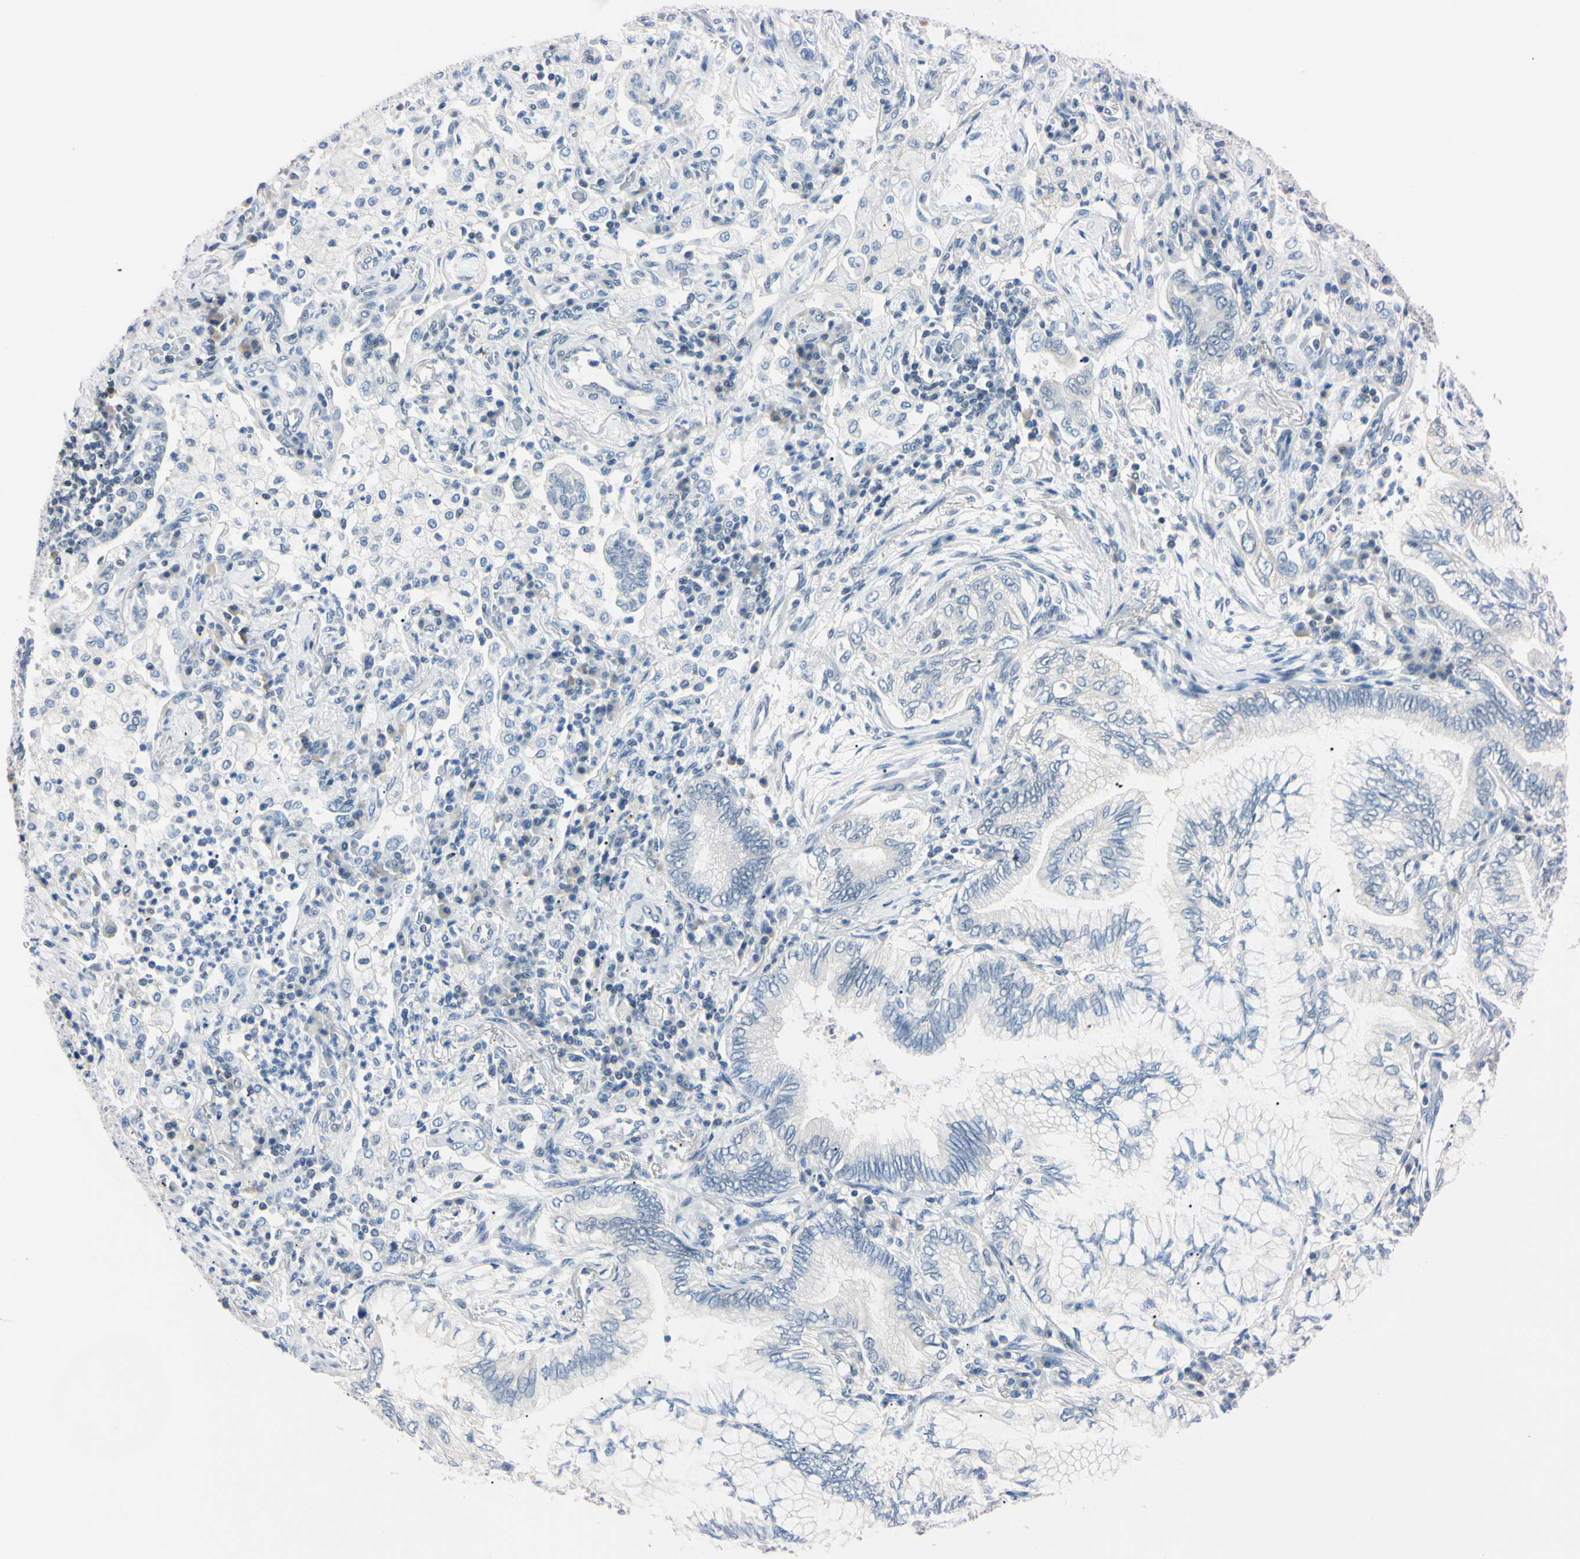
{"staining": {"intensity": "negative", "quantity": "none", "location": "none"}, "tissue": "lung cancer", "cell_type": "Tumor cells", "image_type": "cancer", "snomed": [{"axis": "morphology", "description": "Normal tissue, NOS"}, {"axis": "morphology", "description": "Adenocarcinoma, NOS"}, {"axis": "topography", "description": "Bronchus"}, {"axis": "topography", "description": "Lung"}], "caption": "An IHC micrograph of lung cancer is shown. There is no staining in tumor cells of lung cancer.", "gene": "C1orf174", "patient": {"sex": "female", "age": 70}}